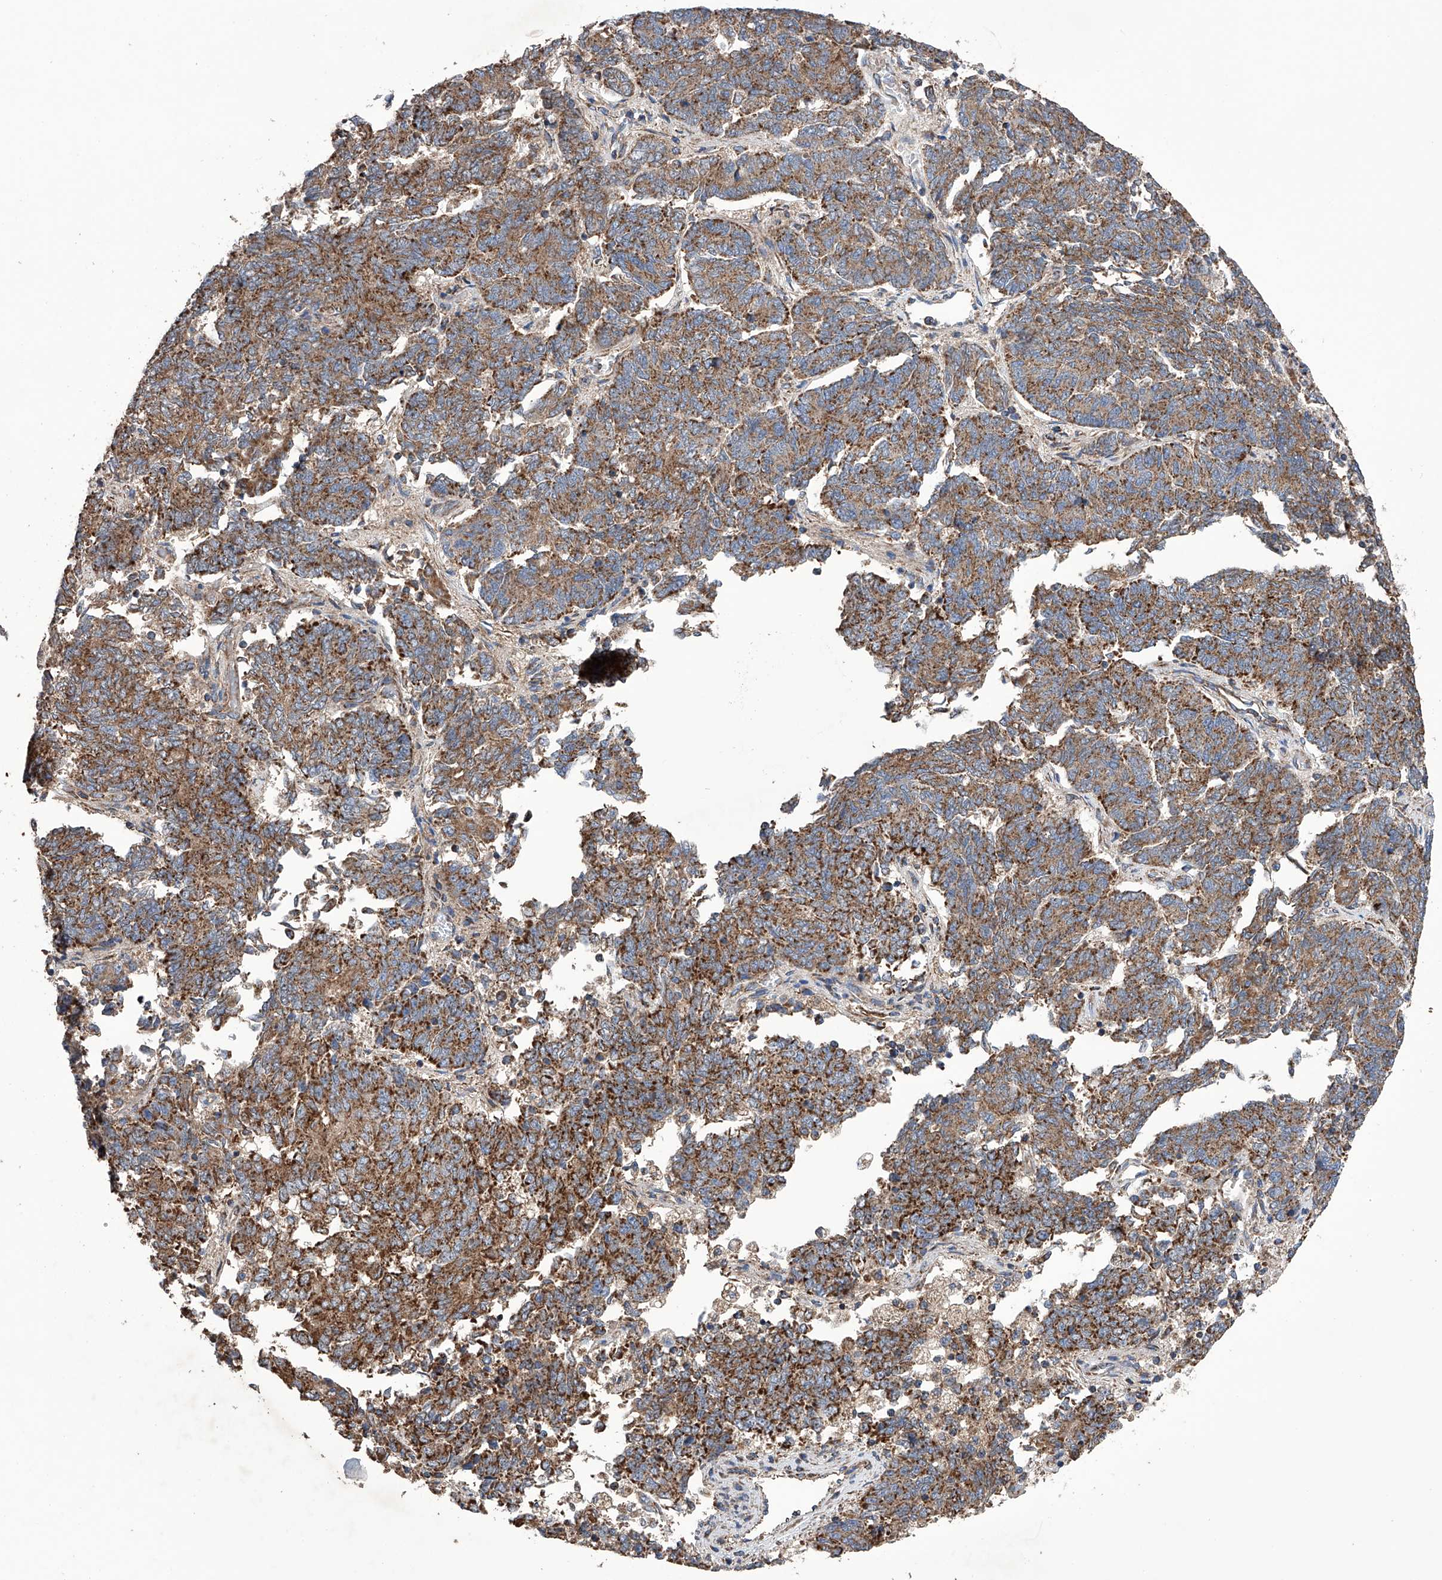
{"staining": {"intensity": "moderate", "quantity": ">75%", "location": "cytoplasmic/membranous"}, "tissue": "endometrial cancer", "cell_type": "Tumor cells", "image_type": "cancer", "snomed": [{"axis": "morphology", "description": "Adenocarcinoma, NOS"}, {"axis": "topography", "description": "Endometrium"}], "caption": "Immunohistochemistry (IHC) staining of endometrial adenocarcinoma, which displays medium levels of moderate cytoplasmic/membranous positivity in about >75% of tumor cells indicating moderate cytoplasmic/membranous protein staining. The staining was performed using DAB (3,3'-diaminobenzidine) (brown) for protein detection and nuclei were counterstained in hematoxylin (blue).", "gene": "EFCAB2", "patient": {"sex": "female", "age": 80}}